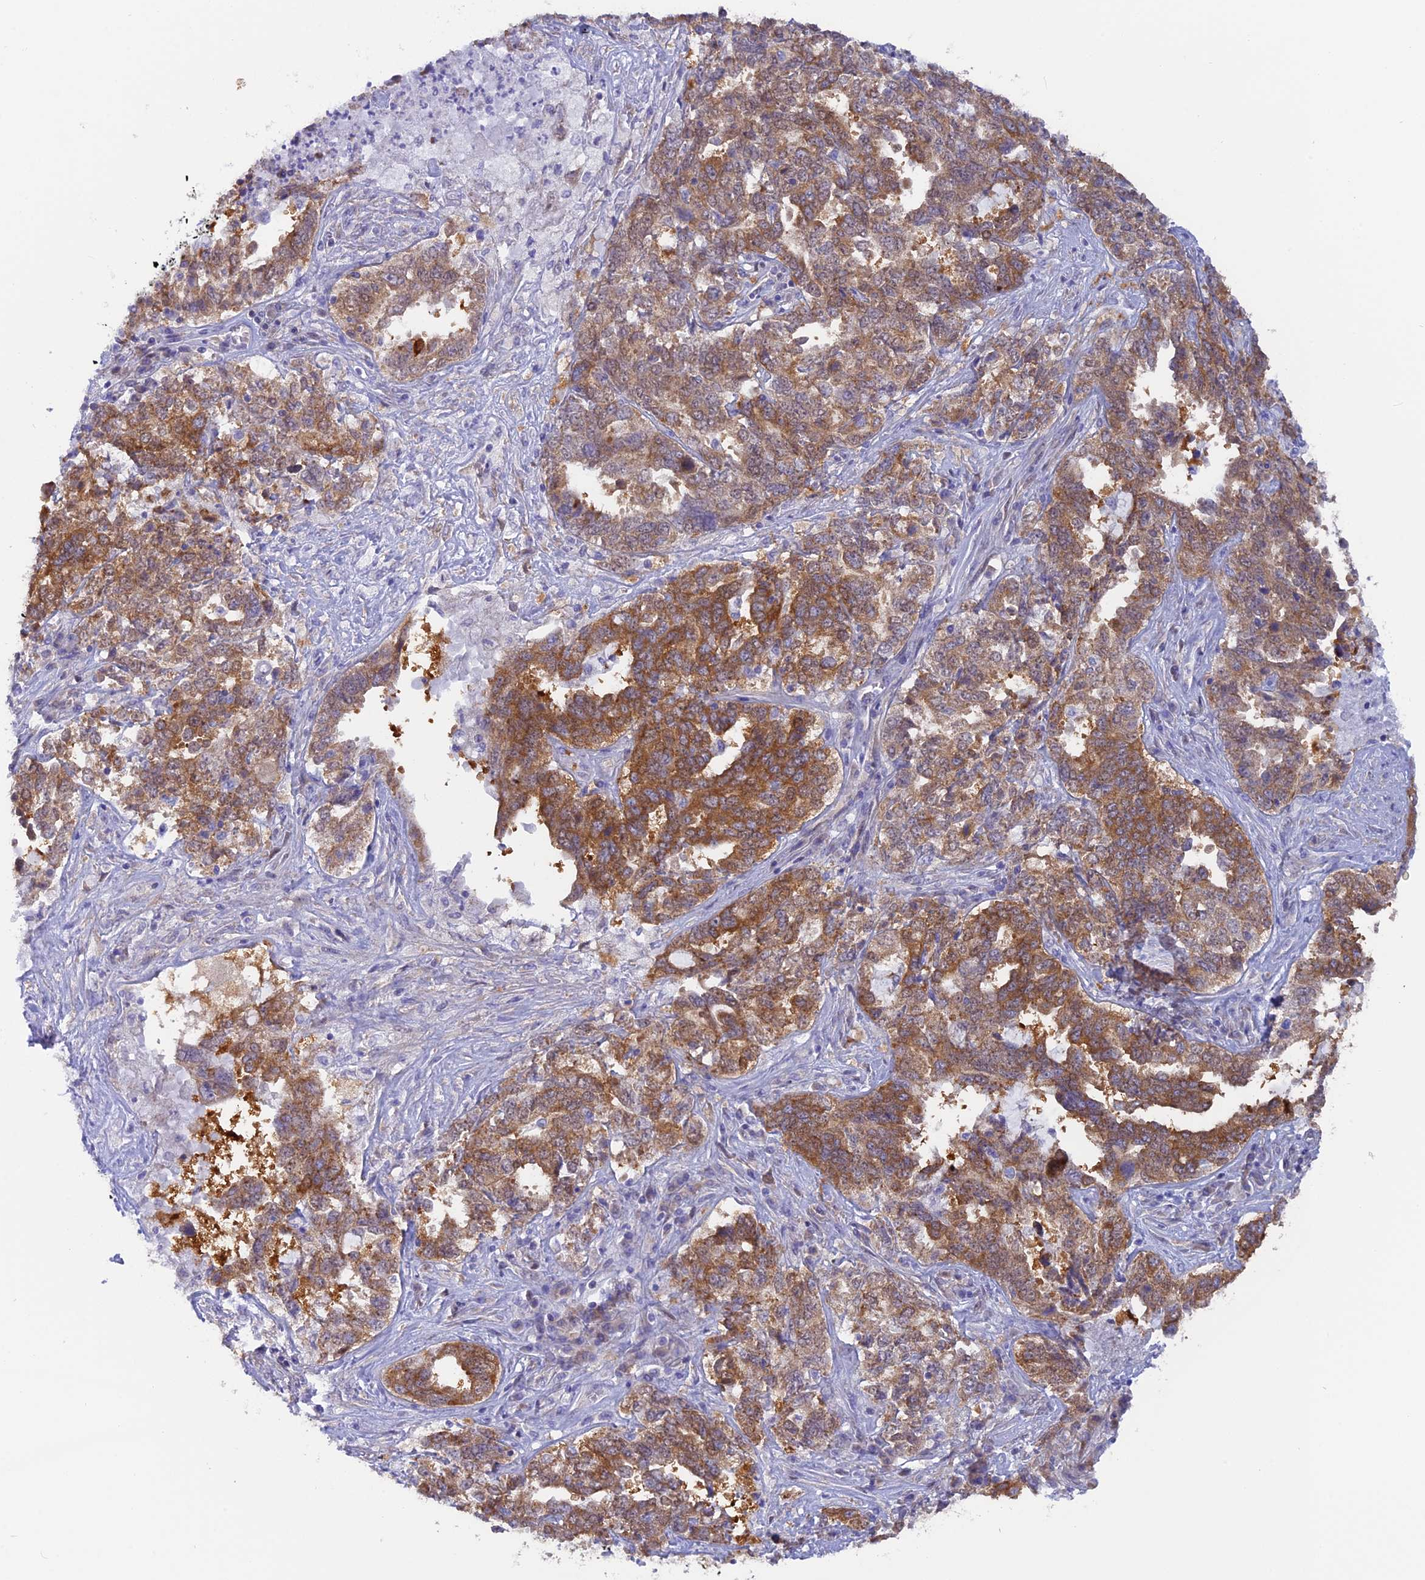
{"staining": {"intensity": "moderate", "quantity": ">75%", "location": "cytoplasmic/membranous"}, "tissue": "ovarian cancer", "cell_type": "Tumor cells", "image_type": "cancer", "snomed": [{"axis": "morphology", "description": "Carcinoma, endometroid"}, {"axis": "topography", "description": "Ovary"}], "caption": "Human ovarian endometroid carcinoma stained for a protein (brown) reveals moderate cytoplasmic/membranous positive expression in about >75% of tumor cells.", "gene": "LZTFL1", "patient": {"sex": "female", "age": 62}}